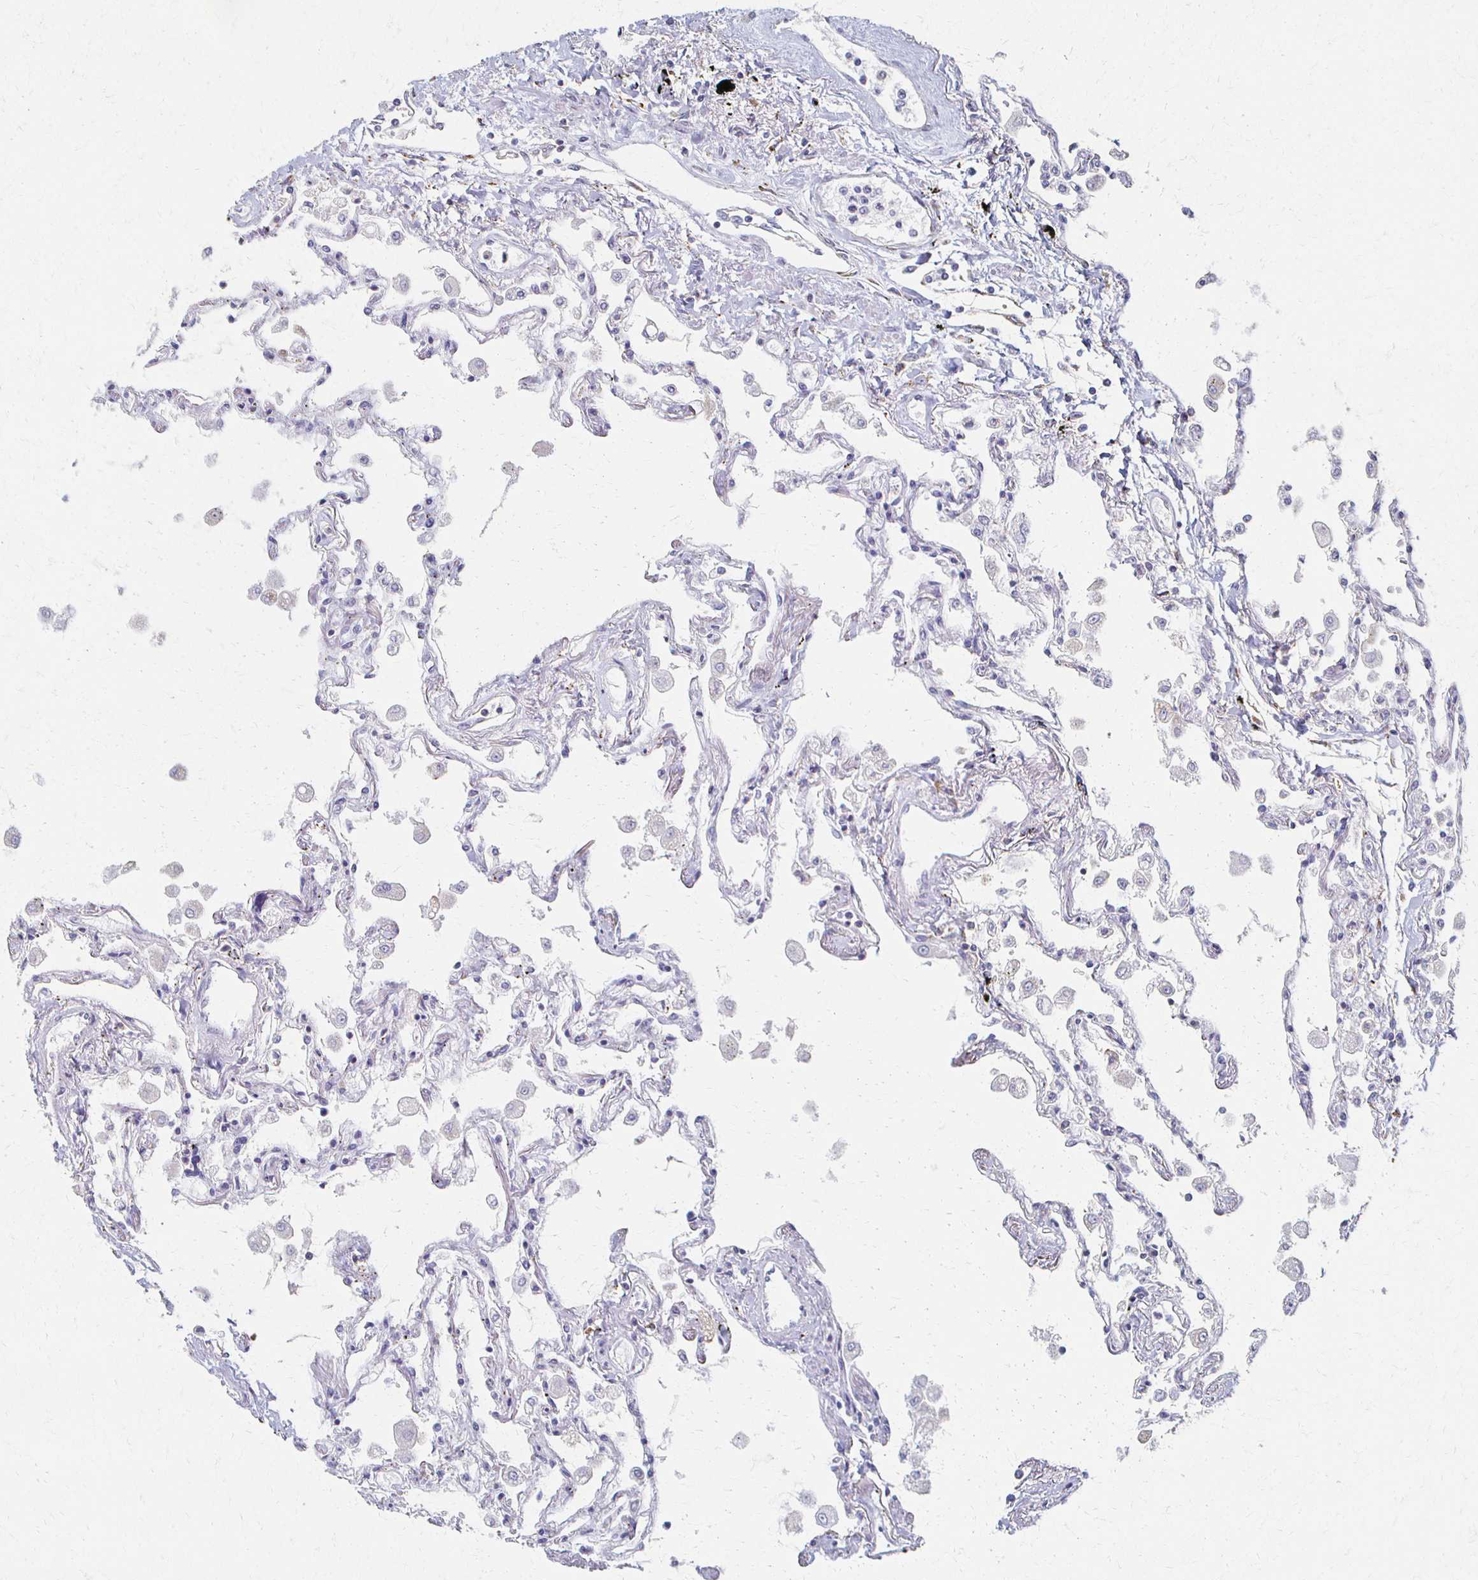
{"staining": {"intensity": "weak", "quantity": "<25%", "location": "cytoplasmic/membranous"}, "tissue": "lung", "cell_type": "Alveolar cells", "image_type": "normal", "snomed": [{"axis": "morphology", "description": "Normal tissue, NOS"}, {"axis": "morphology", "description": "Adenocarcinoma, NOS"}, {"axis": "topography", "description": "Cartilage tissue"}, {"axis": "topography", "description": "Lung"}], "caption": "An immunohistochemistry micrograph of unremarkable lung is shown. There is no staining in alveolar cells of lung. The staining was performed using DAB (3,3'-diaminobenzidine) to visualize the protein expression in brown, while the nuclei were stained in blue with hematoxylin (Magnification: 20x).", "gene": "ATP1A3", "patient": {"sex": "female", "age": 67}}